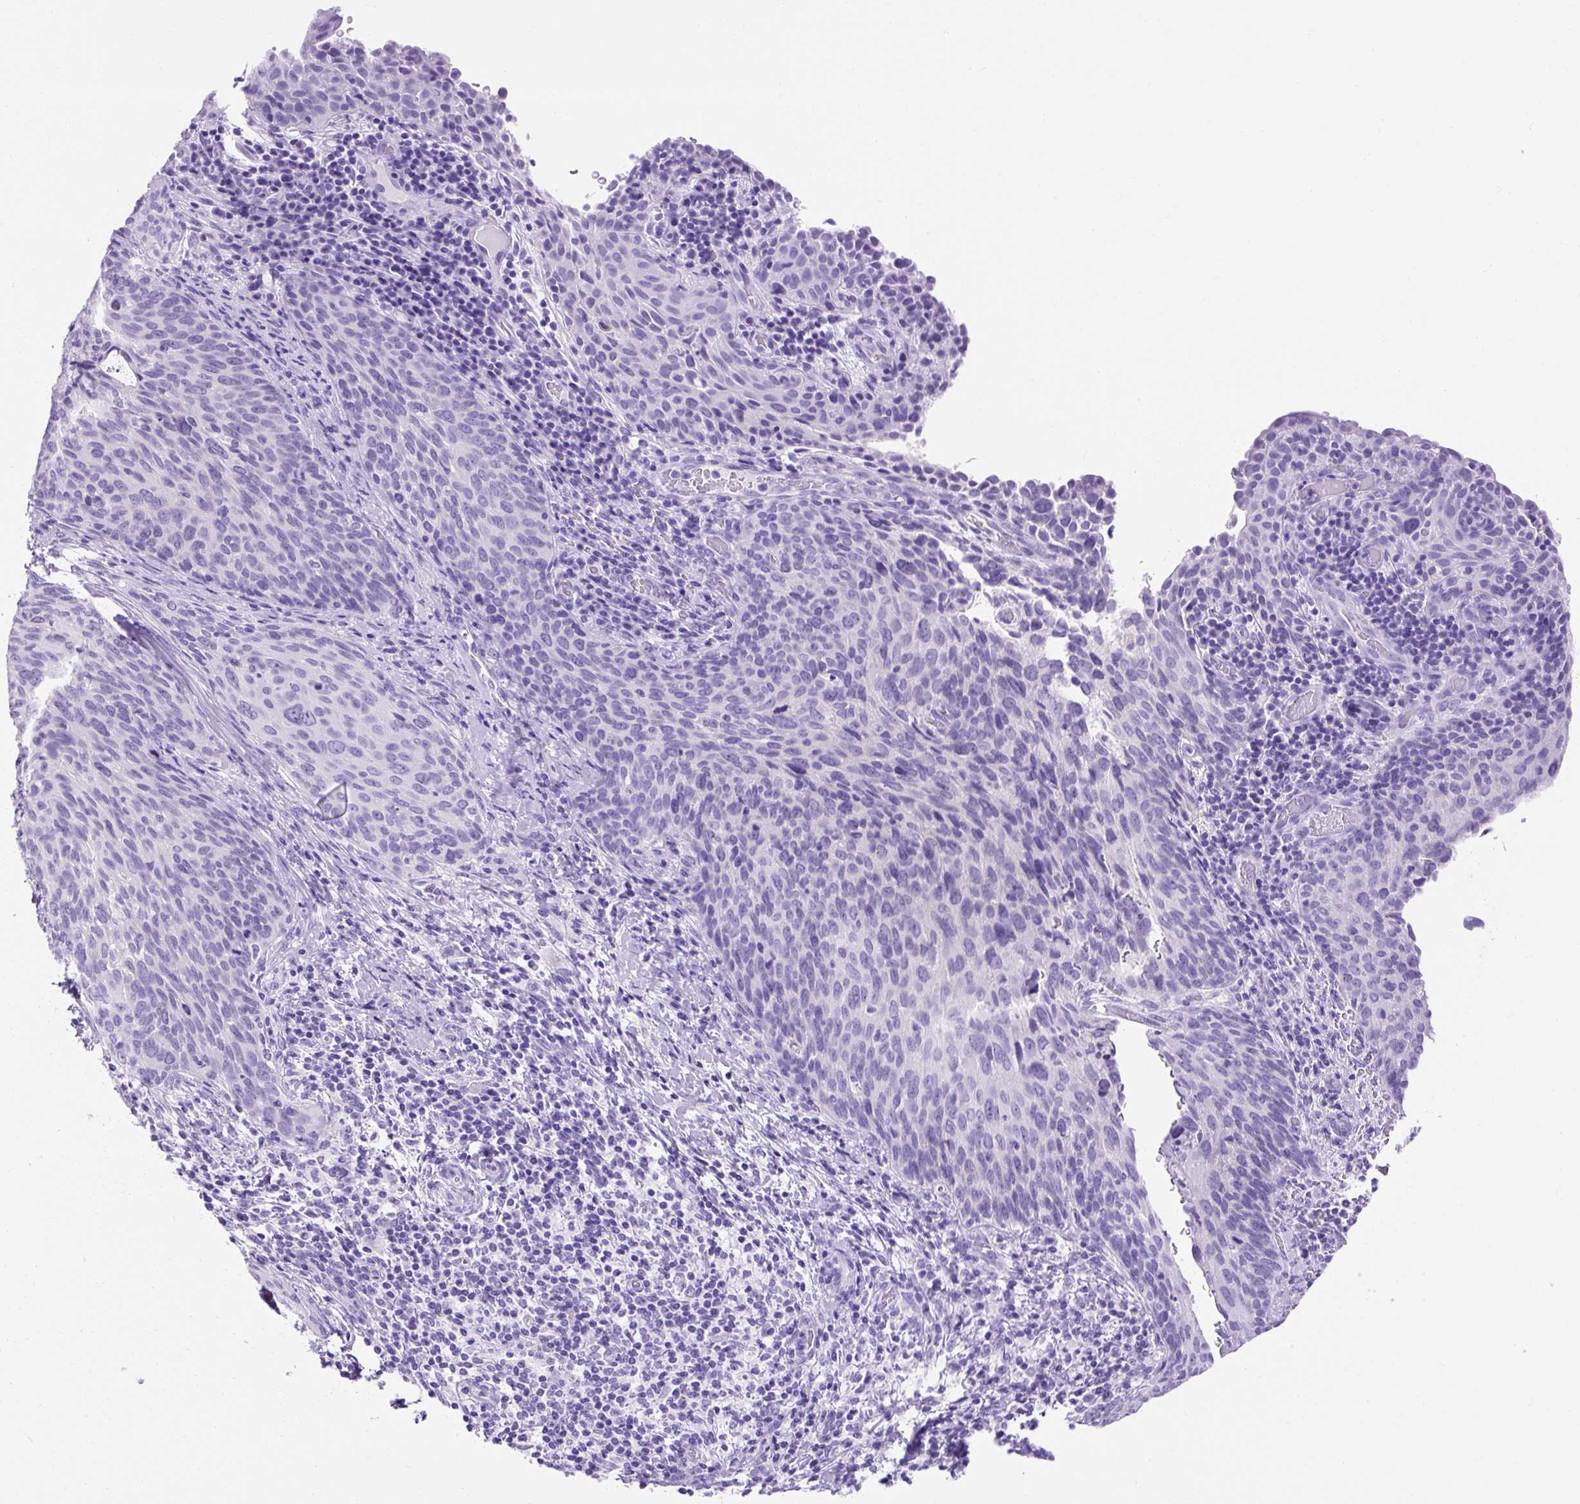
{"staining": {"intensity": "negative", "quantity": "none", "location": "none"}, "tissue": "cervical cancer", "cell_type": "Tumor cells", "image_type": "cancer", "snomed": [{"axis": "morphology", "description": "Squamous cell carcinoma, NOS"}, {"axis": "morphology", "description": "Adenocarcinoma, NOS"}, {"axis": "topography", "description": "Cervix"}], "caption": "A photomicrograph of cervical squamous cell carcinoma stained for a protein displays no brown staining in tumor cells.", "gene": "KRT12", "patient": {"sex": "female", "age": 52}}